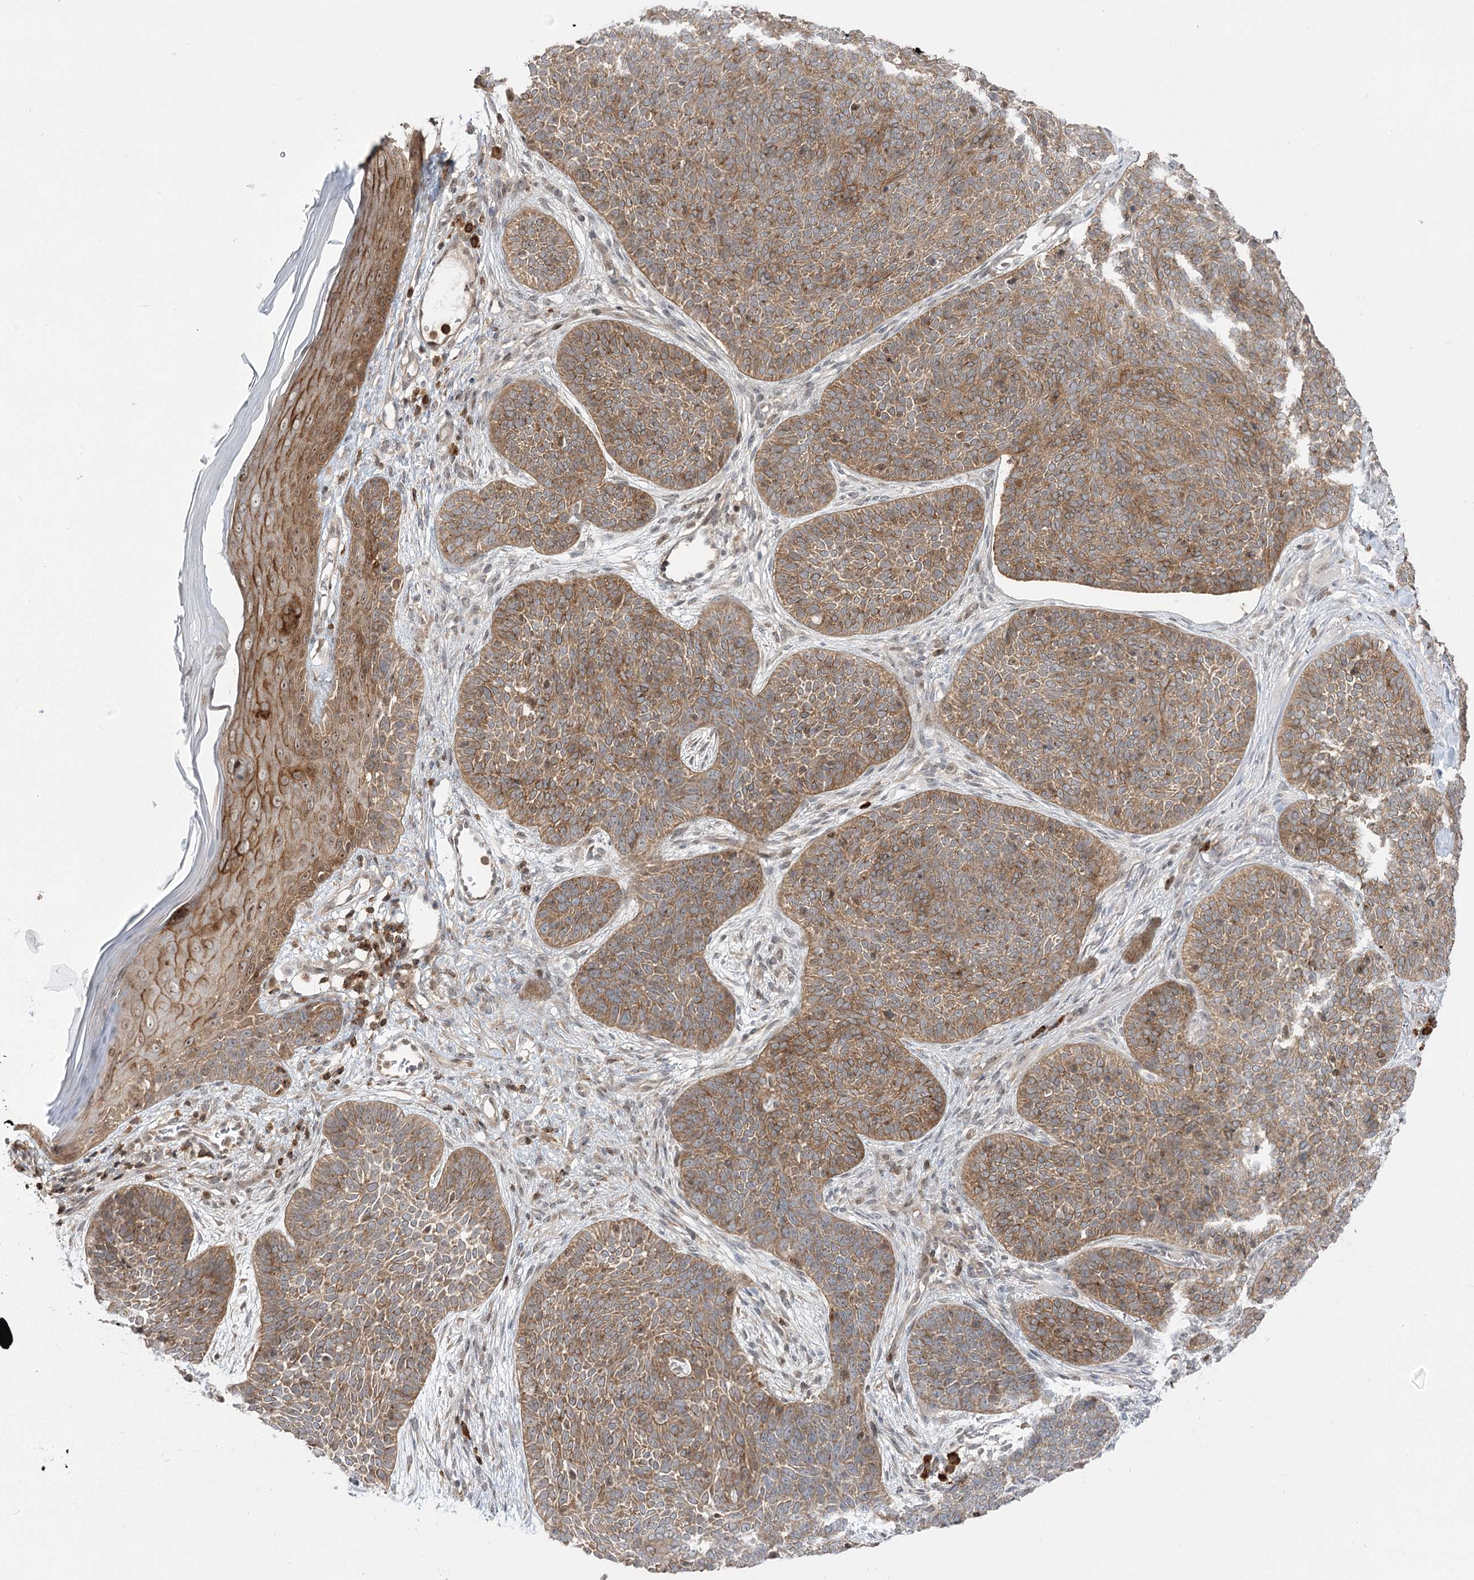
{"staining": {"intensity": "moderate", "quantity": ">75%", "location": "cytoplasmic/membranous"}, "tissue": "skin cancer", "cell_type": "Tumor cells", "image_type": "cancer", "snomed": [{"axis": "morphology", "description": "Basal cell carcinoma"}, {"axis": "topography", "description": "Skin"}], "caption": "About >75% of tumor cells in skin basal cell carcinoma exhibit moderate cytoplasmic/membranous protein expression as visualized by brown immunohistochemical staining.", "gene": "SYTL1", "patient": {"sex": "male", "age": 85}}